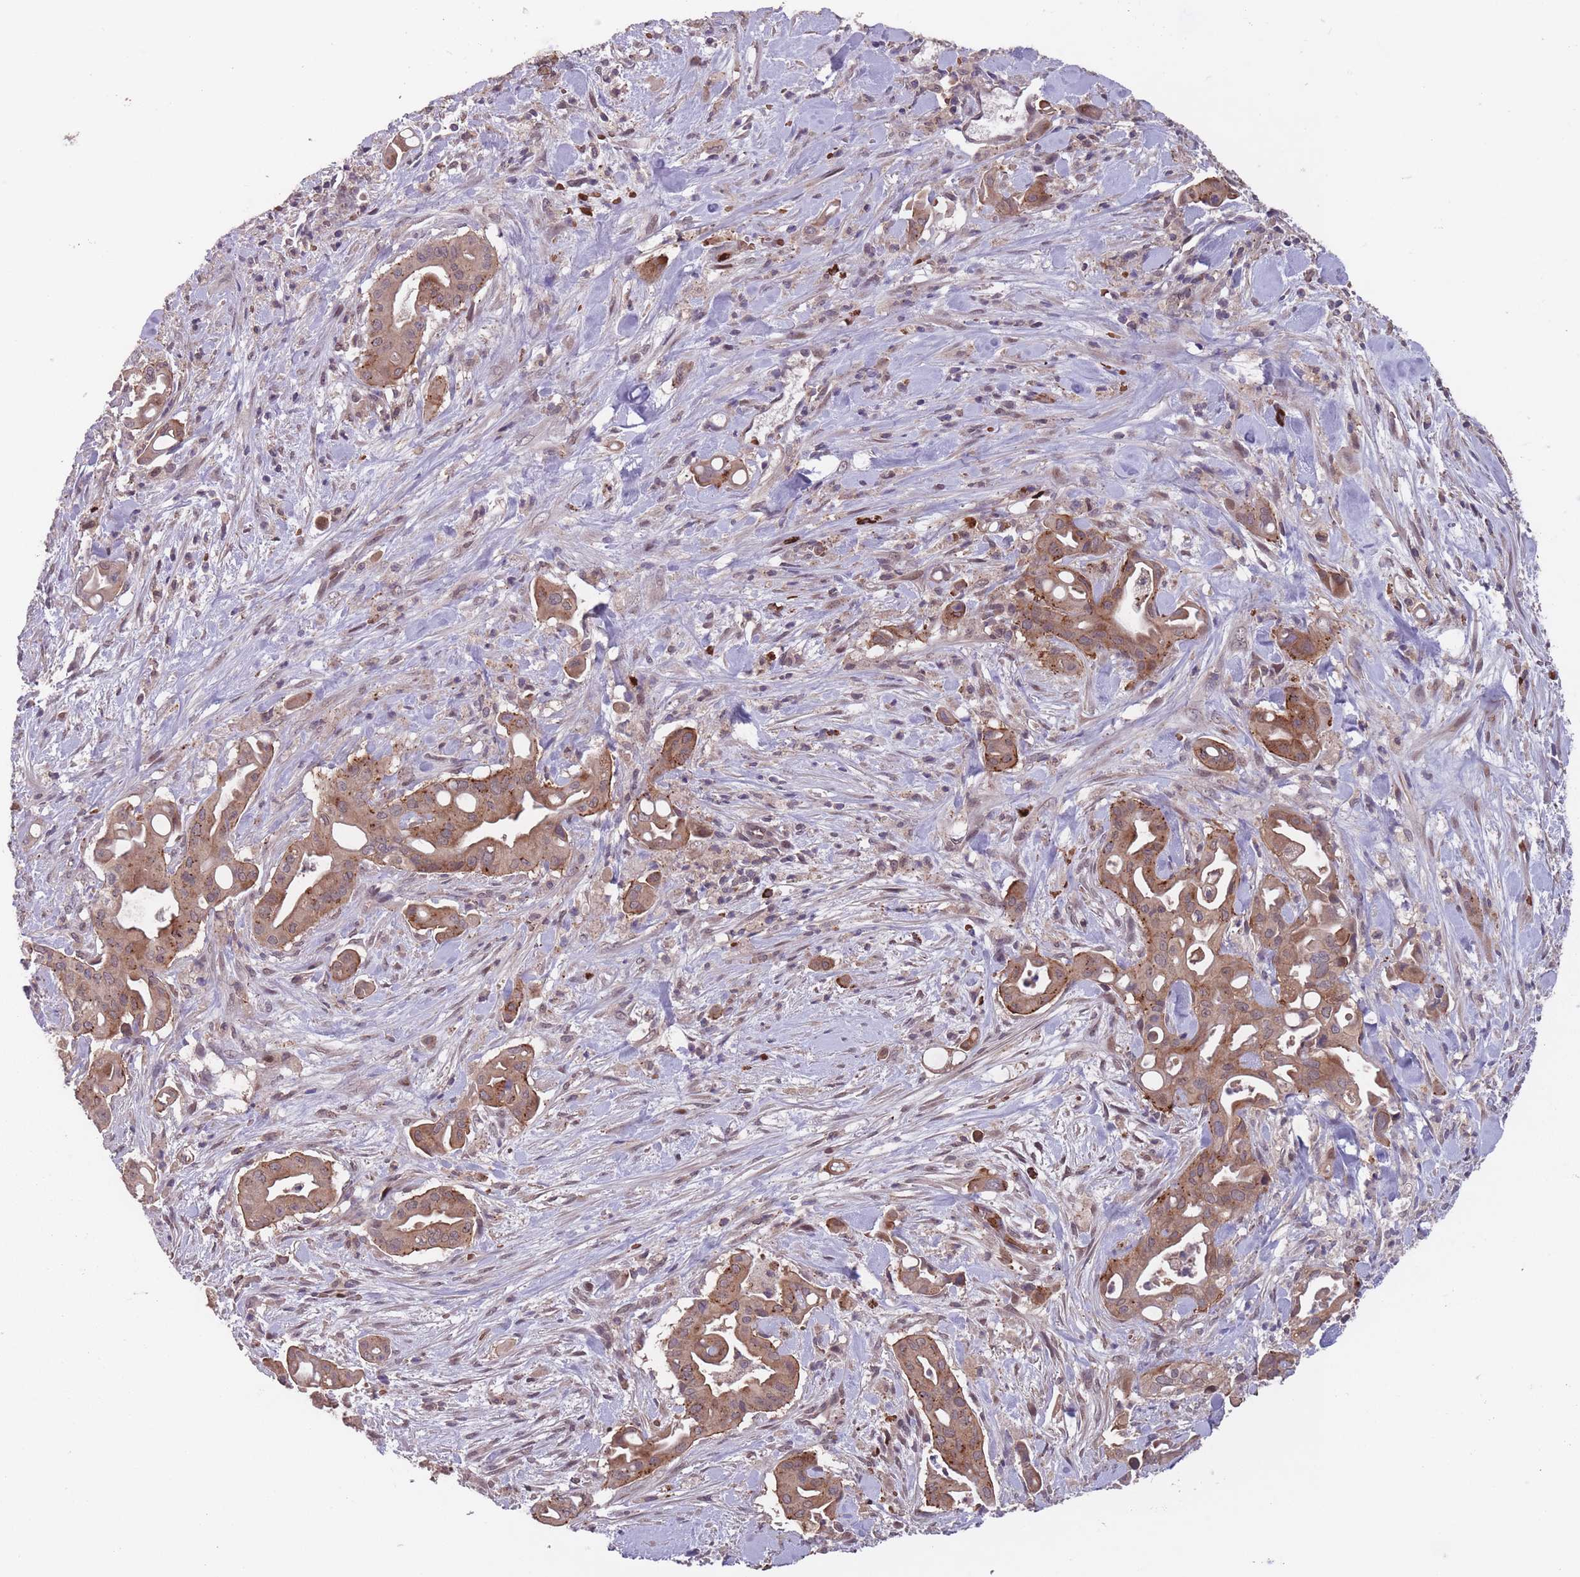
{"staining": {"intensity": "moderate", "quantity": ">75%", "location": "cytoplasmic/membranous"}, "tissue": "liver cancer", "cell_type": "Tumor cells", "image_type": "cancer", "snomed": [{"axis": "morphology", "description": "Cholangiocarcinoma"}, {"axis": "topography", "description": "Liver"}], "caption": "A micrograph showing moderate cytoplasmic/membranous positivity in approximately >75% of tumor cells in liver cancer (cholangiocarcinoma), as visualized by brown immunohistochemical staining.", "gene": "SECTM1", "patient": {"sex": "female", "age": 68}}